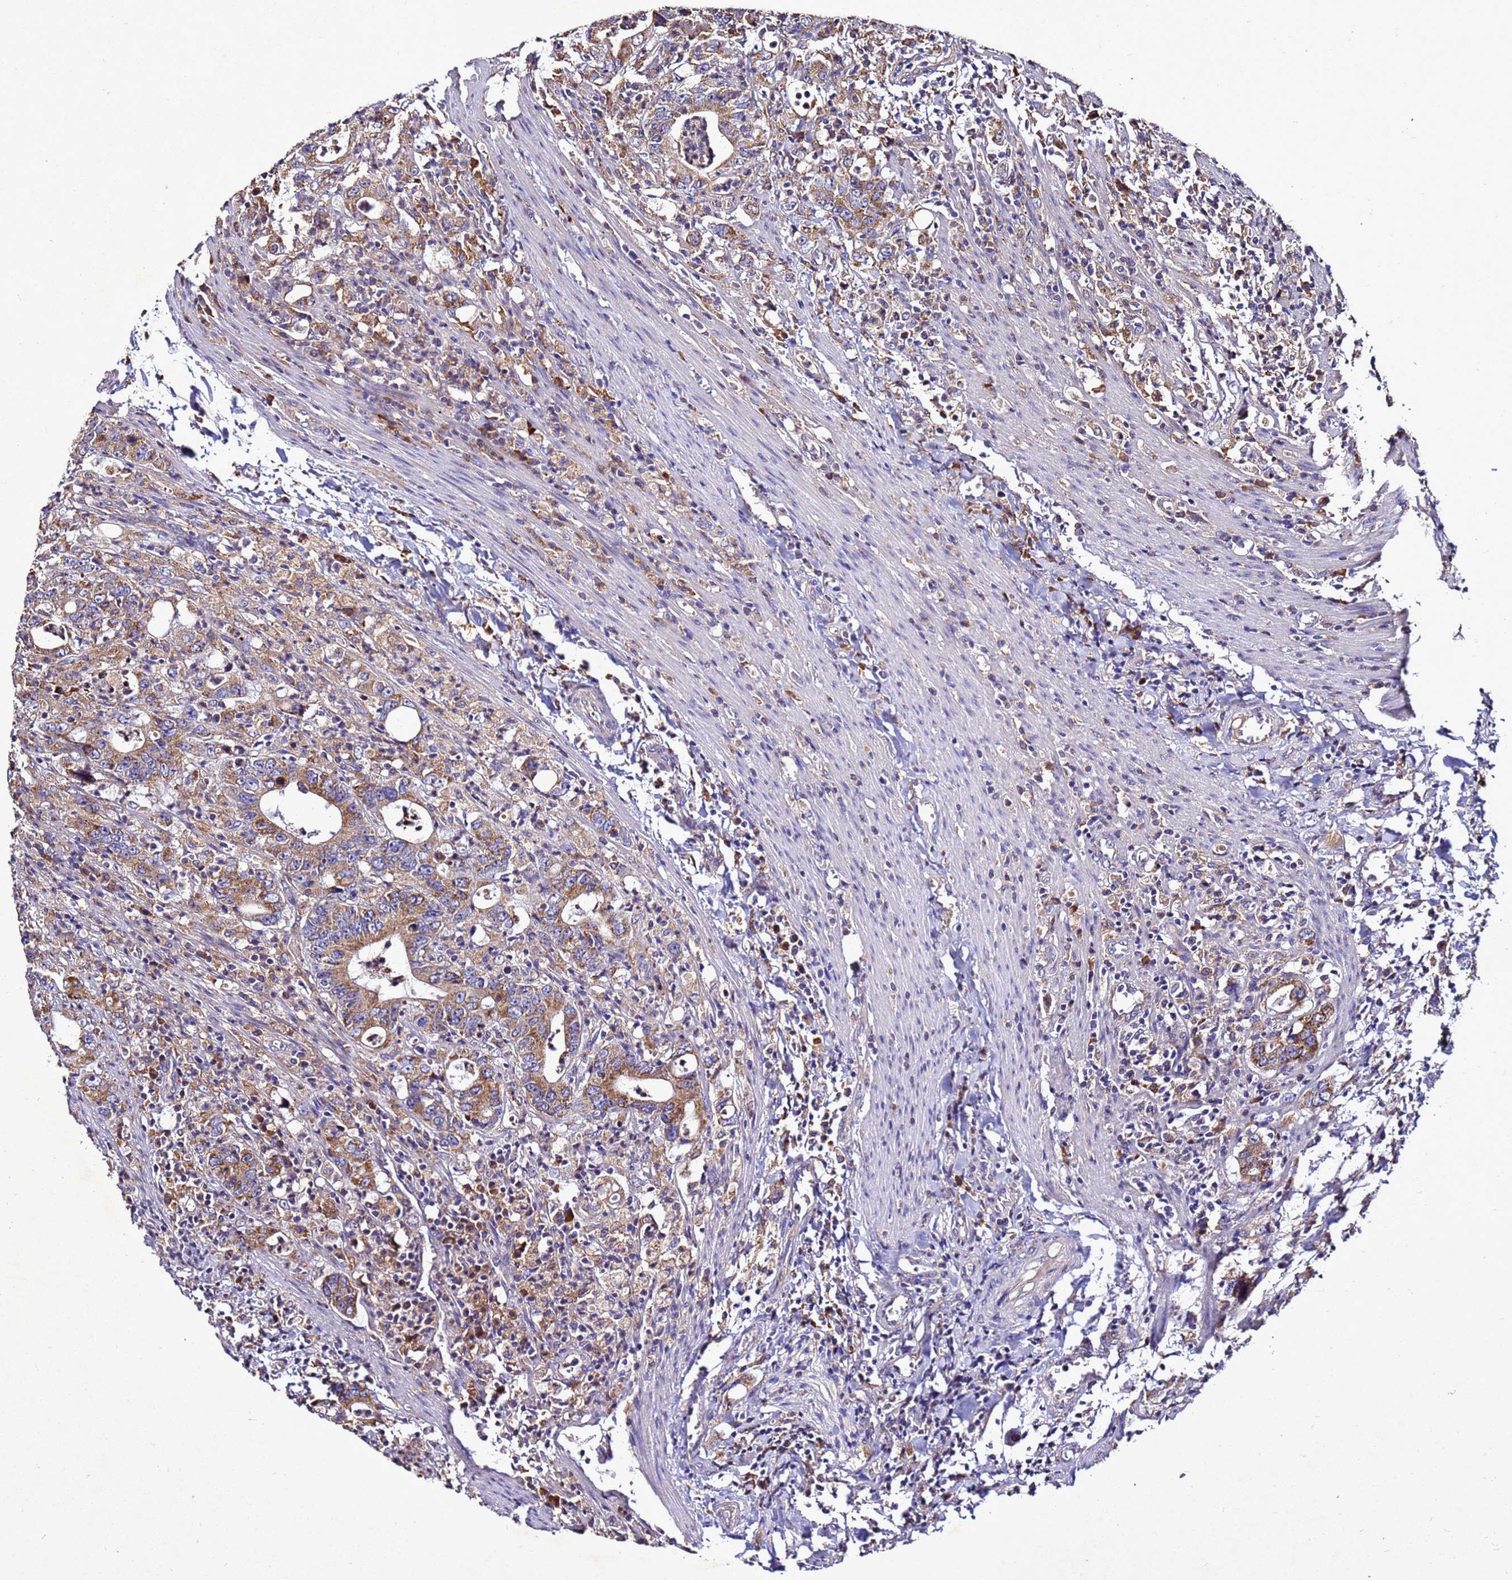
{"staining": {"intensity": "moderate", "quantity": ">75%", "location": "cytoplasmic/membranous"}, "tissue": "colorectal cancer", "cell_type": "Tumor cells", "image_type": "cancer", "snomed": [{"axis": "morphology", "description": "Adenocarcinoma, NOS"}, {"axis": "topography", "description": "Colon"}], "caption": "High-magnification brightfield microscopy of colorectal cancer (adenocarcinoma) stained with DAB (3,3'-diaminobenzidine) (brown) and counterstained with hematoxylin (blue). tumor cells exhibit moderate cytoplasmic/membranous staining is present in about>75% of cells.", "gene": "ANTKMT", "patient": {"sex": "female", "age": 75}}